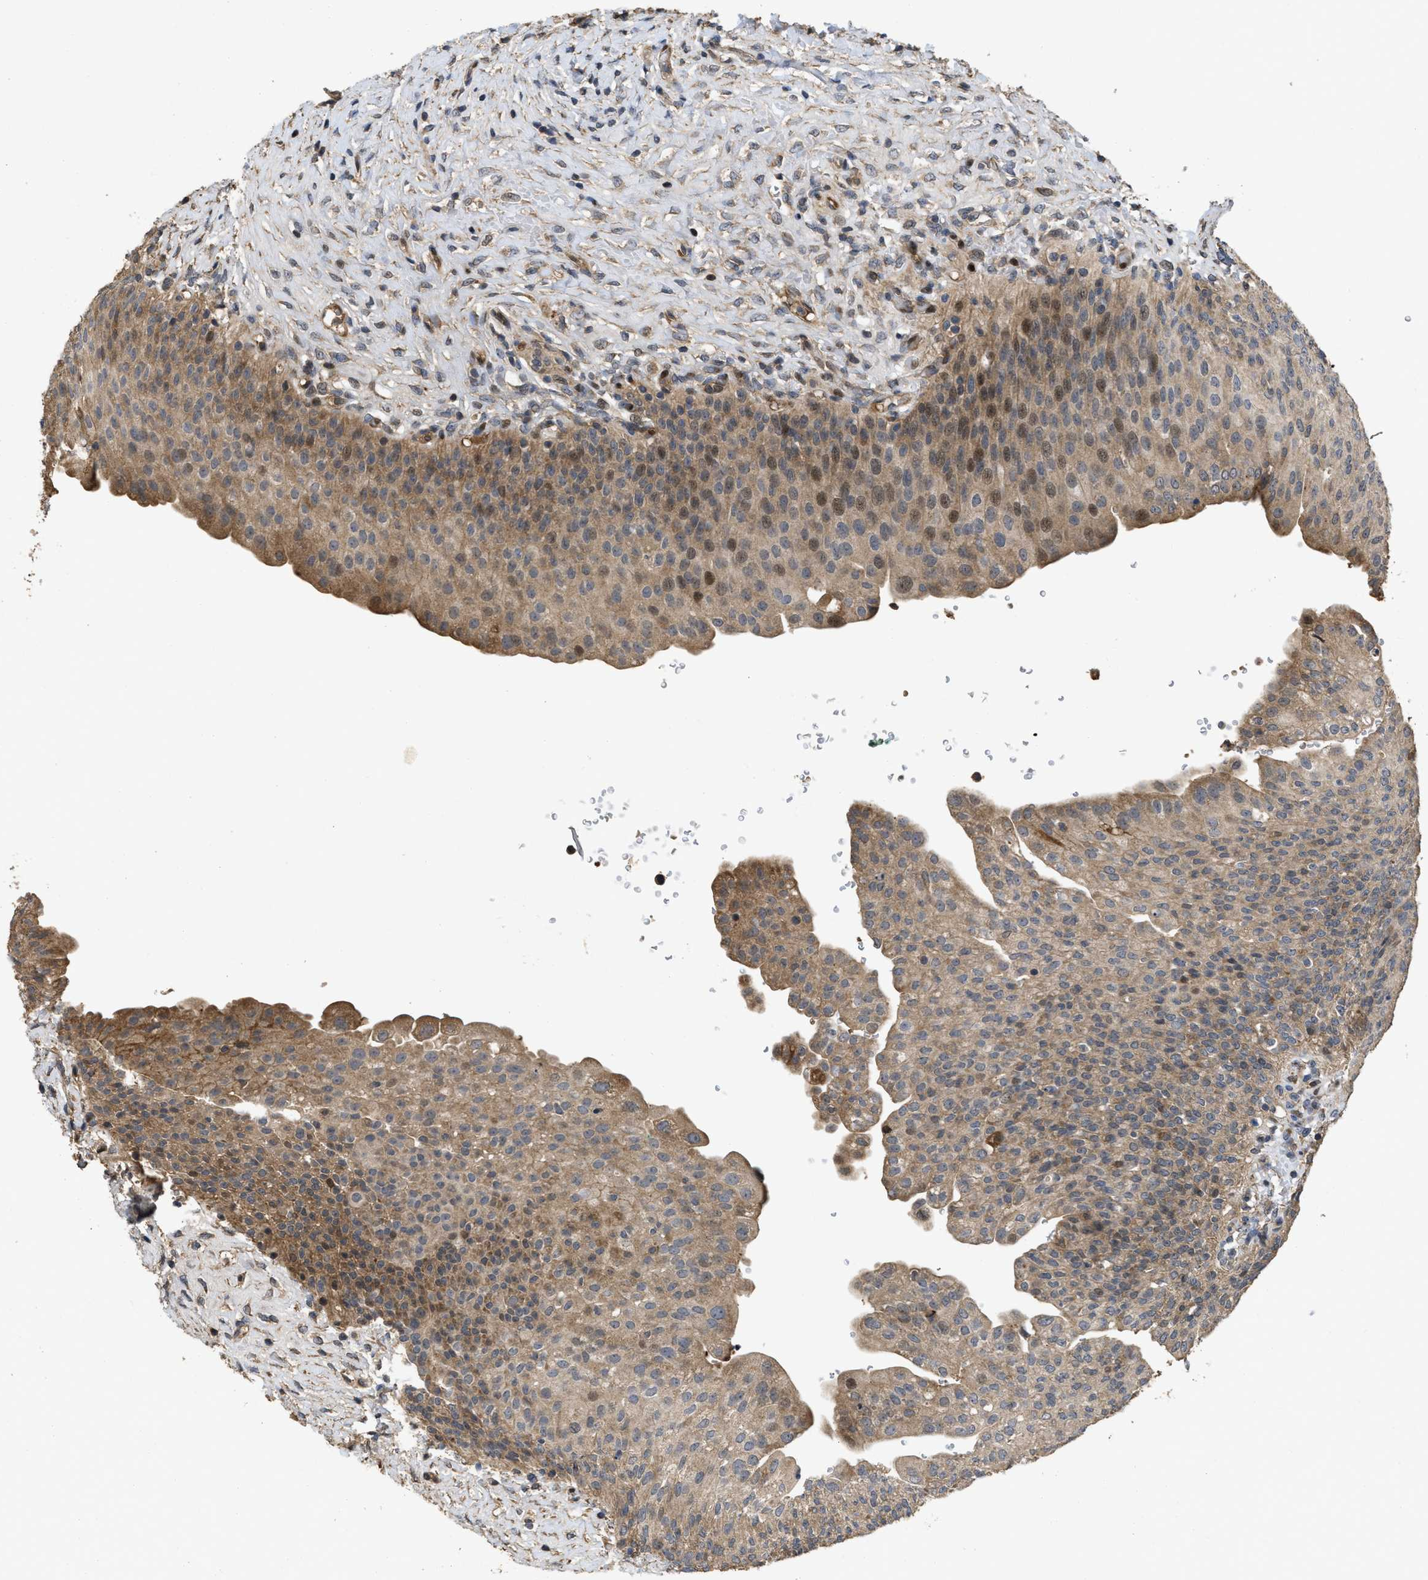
{"staining": {"intensity": "strong", "quantity": ">75%", "location": "cytoplasmic/membranous,nuclear"}, "tissue": "urinary bladder", "cell_type": "Urothelial cells", "image_type": "normal", "snomed": [{"axis": "morphology", "description": "Urothelial carcinoma, High grade"}, {"axis": "topography", "description": "Urinary bladder"}], "caption": "Immunohistochemical staining of normal human urinary bladder displays >75% levels of strong cytoplasmic/membranous,nuclear protein positivity in approximately >75% of urothelial cells. (brown staining indicates protein expression, while blue staining denotes nuclei).", "gene": "CBR3", "patient": {"sex": "male", "age": 46}}